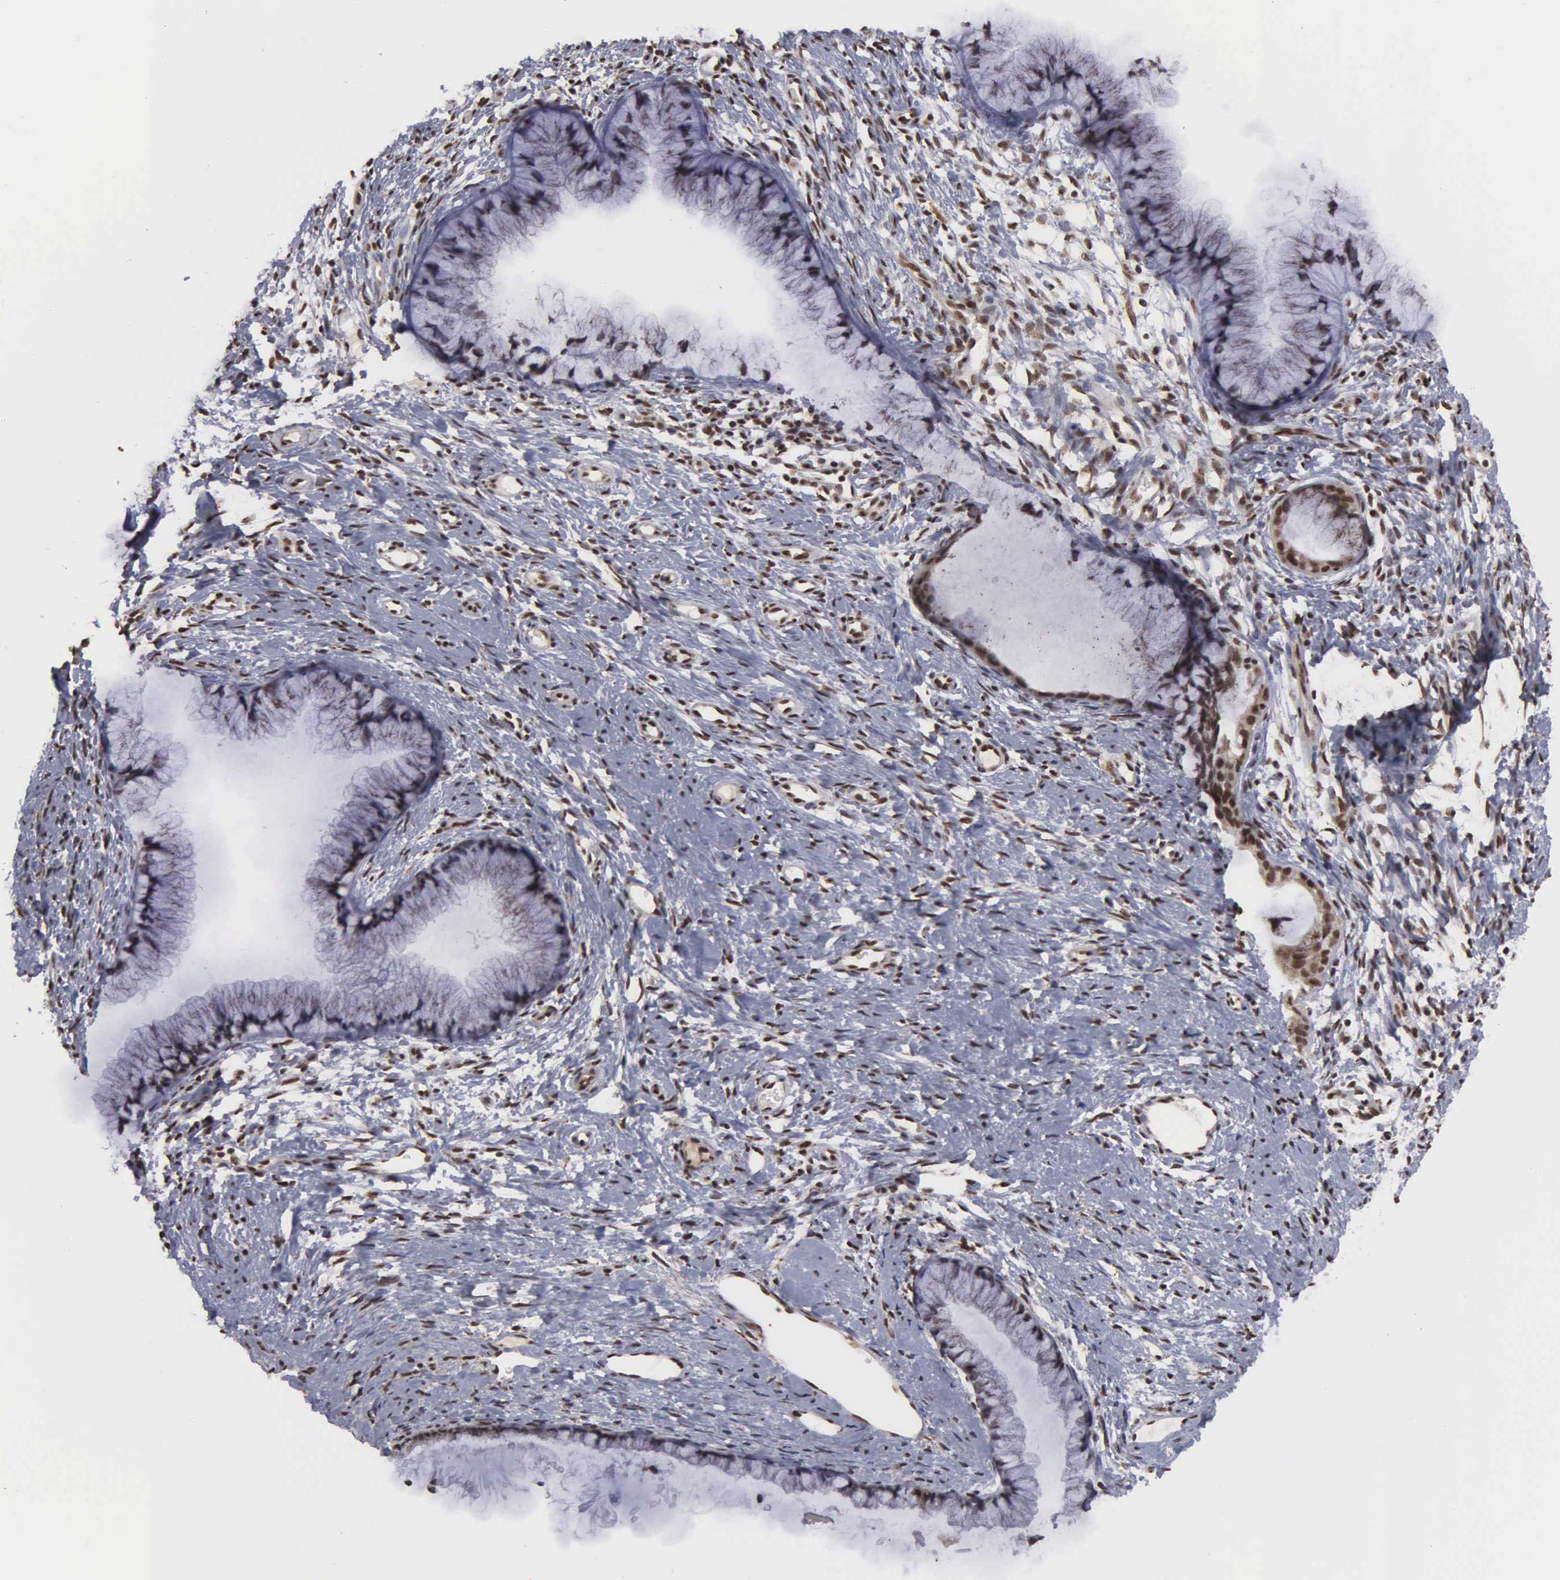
{"staining": {"intensity": "moderate", "quantity": ">75%", "location": "nuclear"}, "tissue": "cervix", "cell_type": "Glandular cells", "image_type": "normal", "snomed": [{"axis": "morphology", "description": "Normal tissue, NOS"}, {"axis": "topography", "description": "Cervix"}], "caption": "Glandular cells demonstrate moderate nuclear staining in about >75% of cells in unremarkable cervix.", "gene": "GTF2A1", "patient": {"sex": "female", "age": 82}}